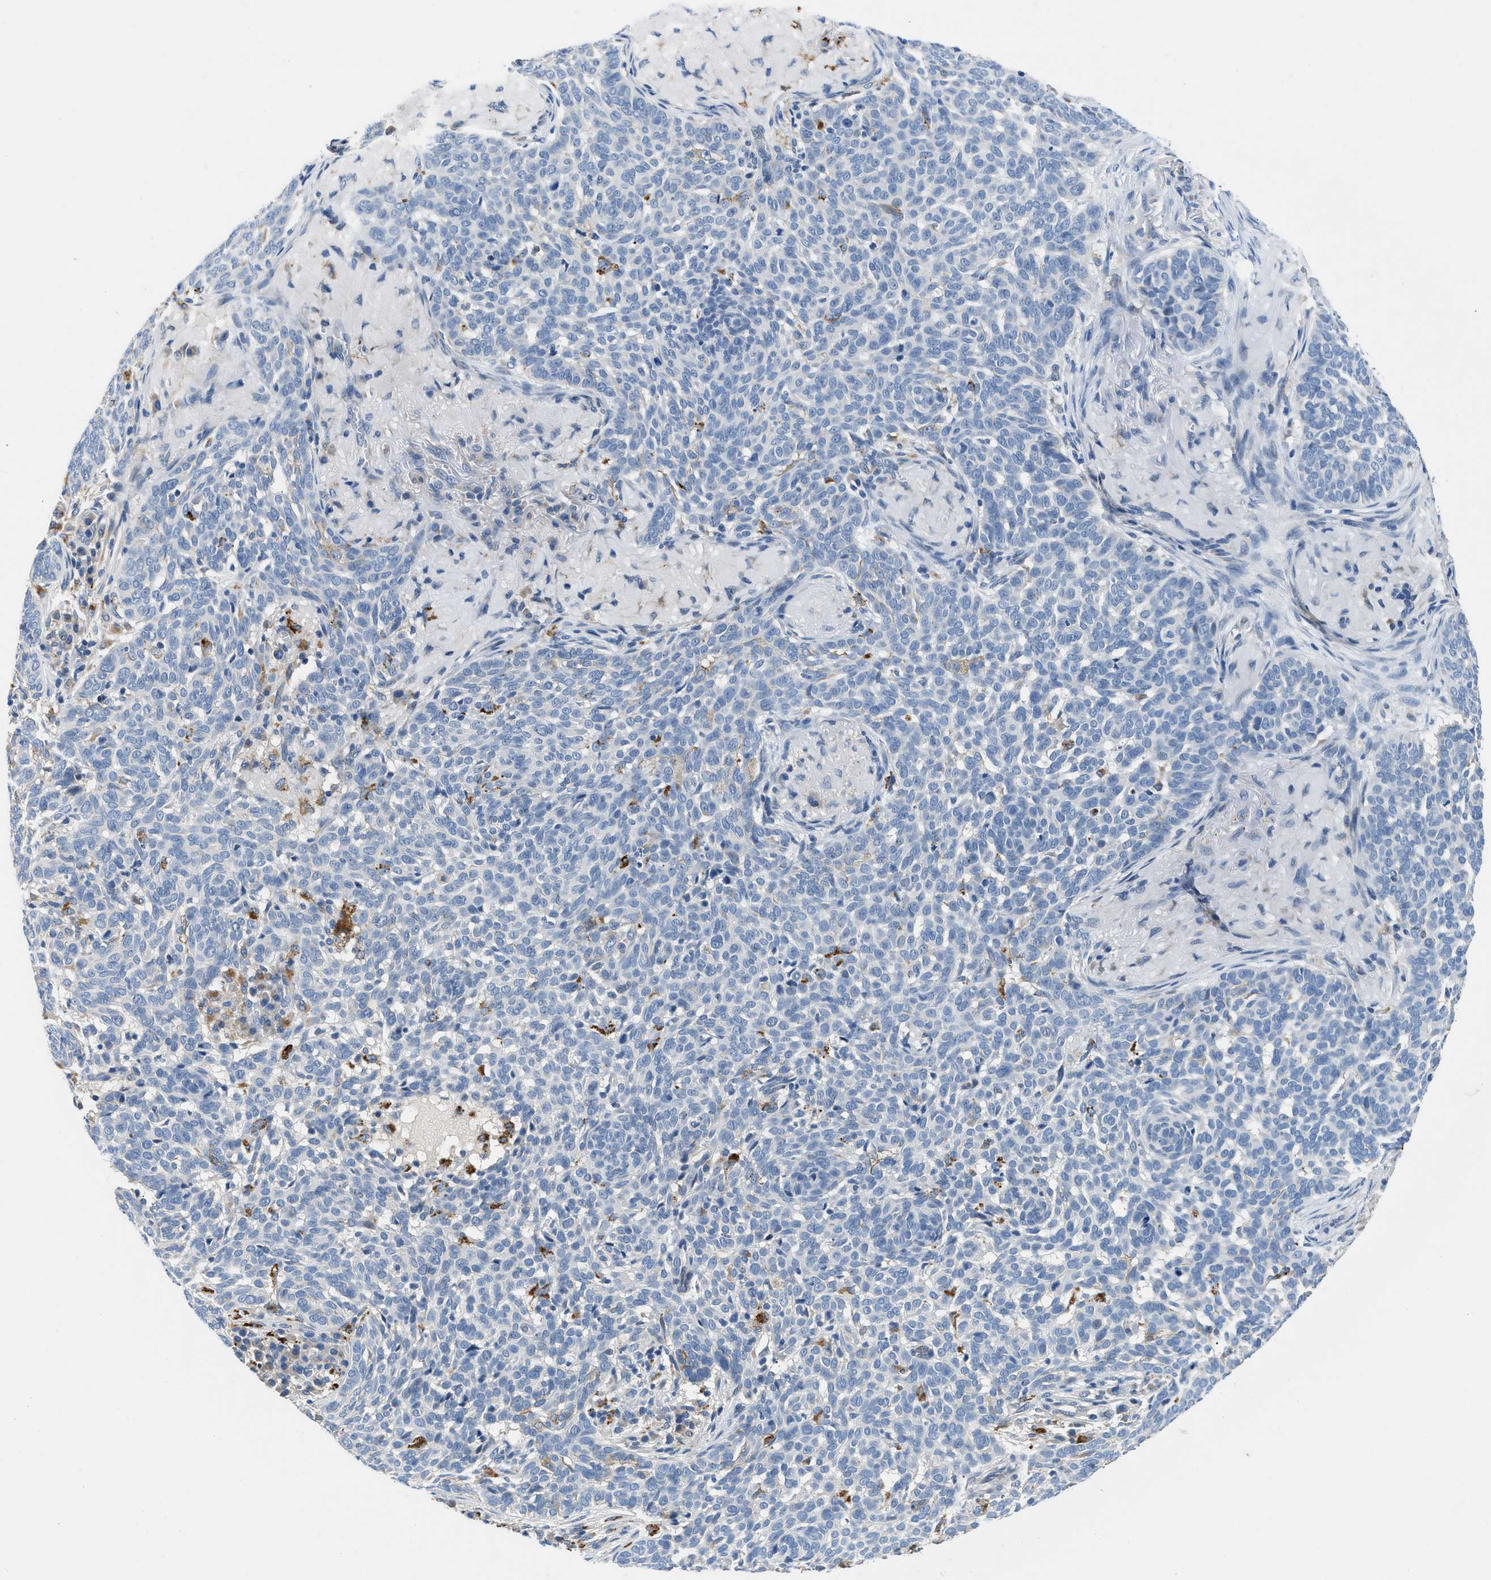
{"staining": {"intensity": "negative", "quantity": "none", "location": "none"}, "tissue": "skin cancer", "cell_type": "Tumor cells", "image_type": "cancer", "snomed": [{"axis": "morphology", "description": "Basal cell carcinoma"}, {"axis": "topography", "description": "Skin"}], "caption": "An immunohistochemistry photomicrograph of skin cancer (basal cell carcinoma) is shown. There is no staining in tumor cells of skin cancer (basal cell carcinoma).", "gene": "ADGRE3", "patient": {"sex": "male", "age": 85}}